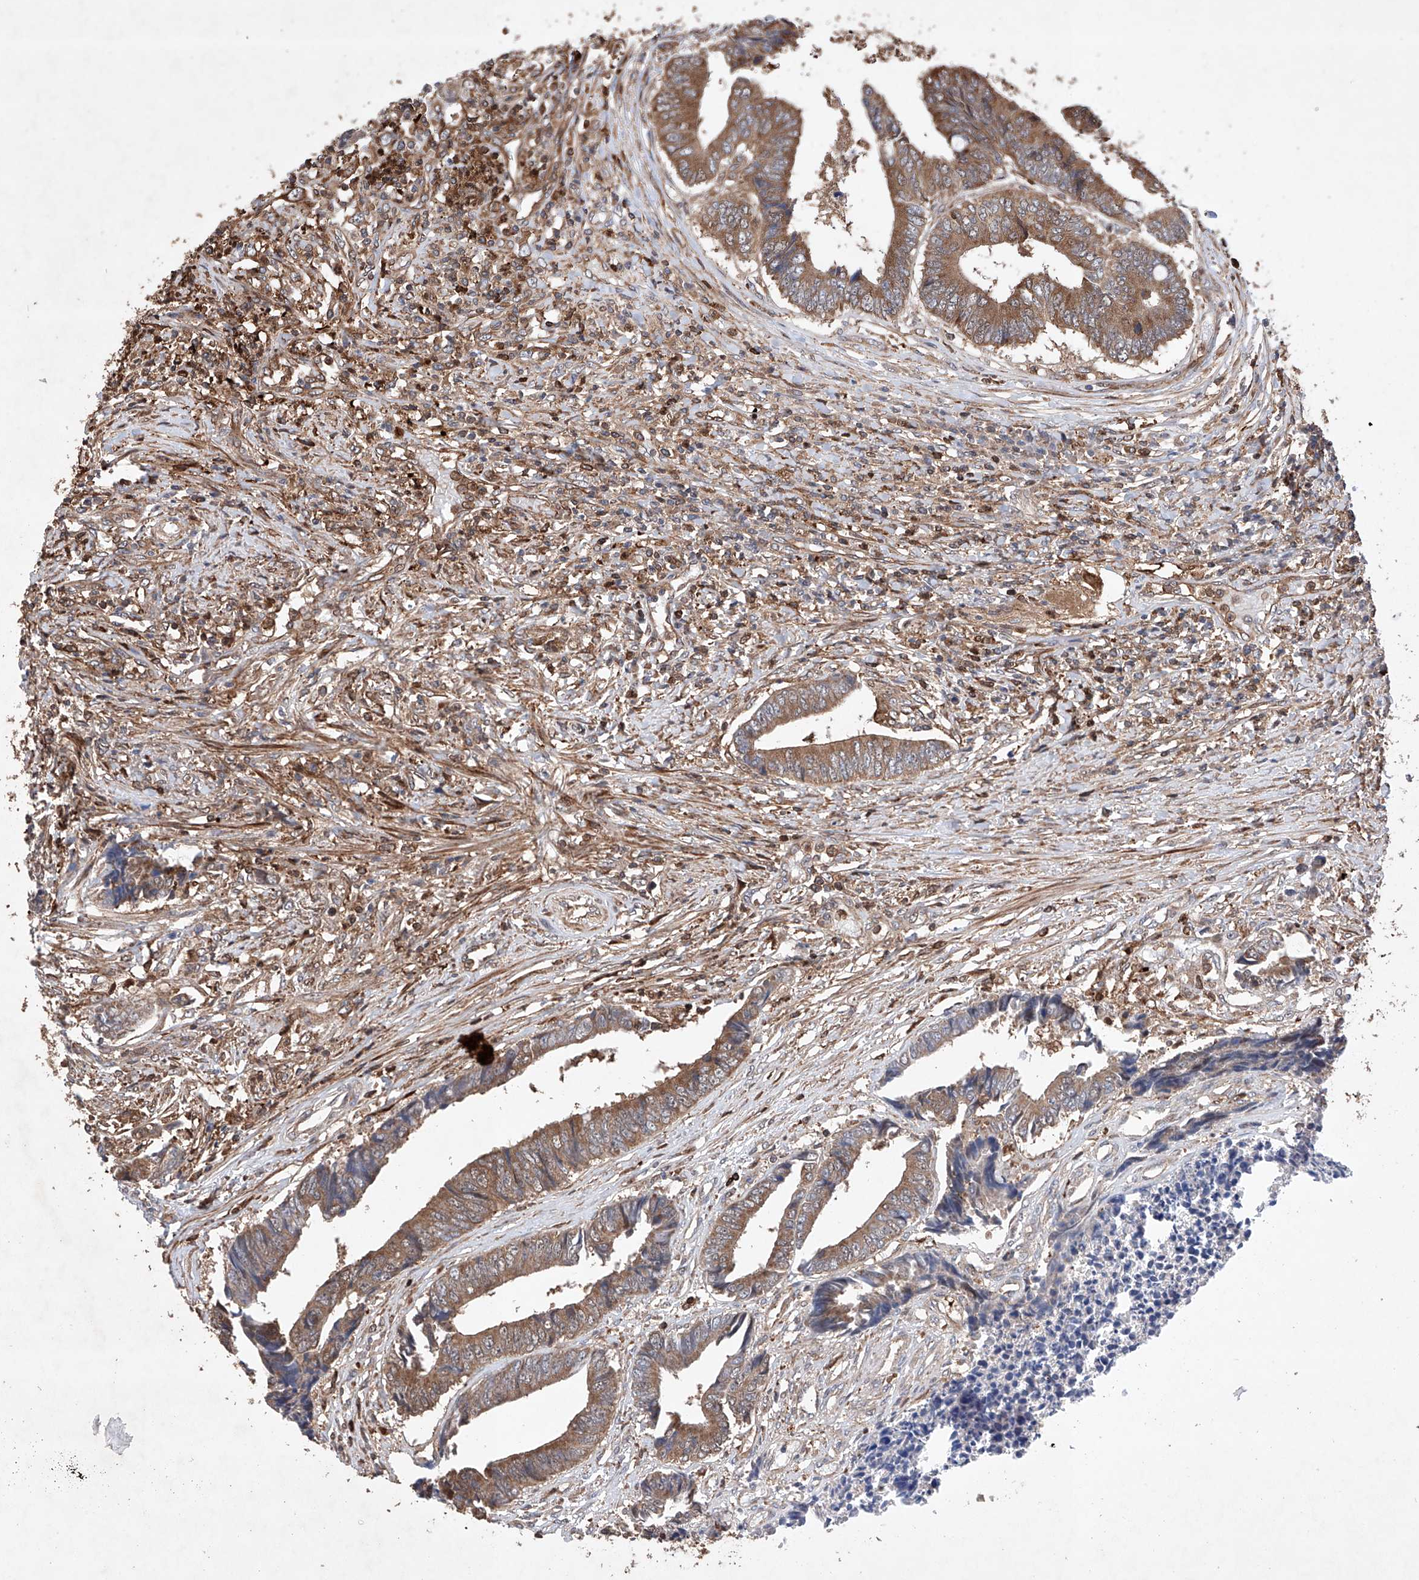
{"staining": {"intensity": "moderate", "quantity": ">75%", "location": "cytoplasmic/membranous"}, "tissue": "colorectal cancer", "cell_type": "Tumor cells", "image_type": "cancer", "snomed": [{"axis": "morphology", "description": "Adenocarcinoma, NOS"}, {"axis": "topography", "description": "Rectum"}], "caption": "Immunohistochemical staining of colorectal cancer (adenocarcinoma) reveals medium levels of moderate cytoplasmic/membranous protein expression in approximately >75% of tumor cells.", "gene": "TIMM23", "patient": {"sex": "male", "age": 84}}